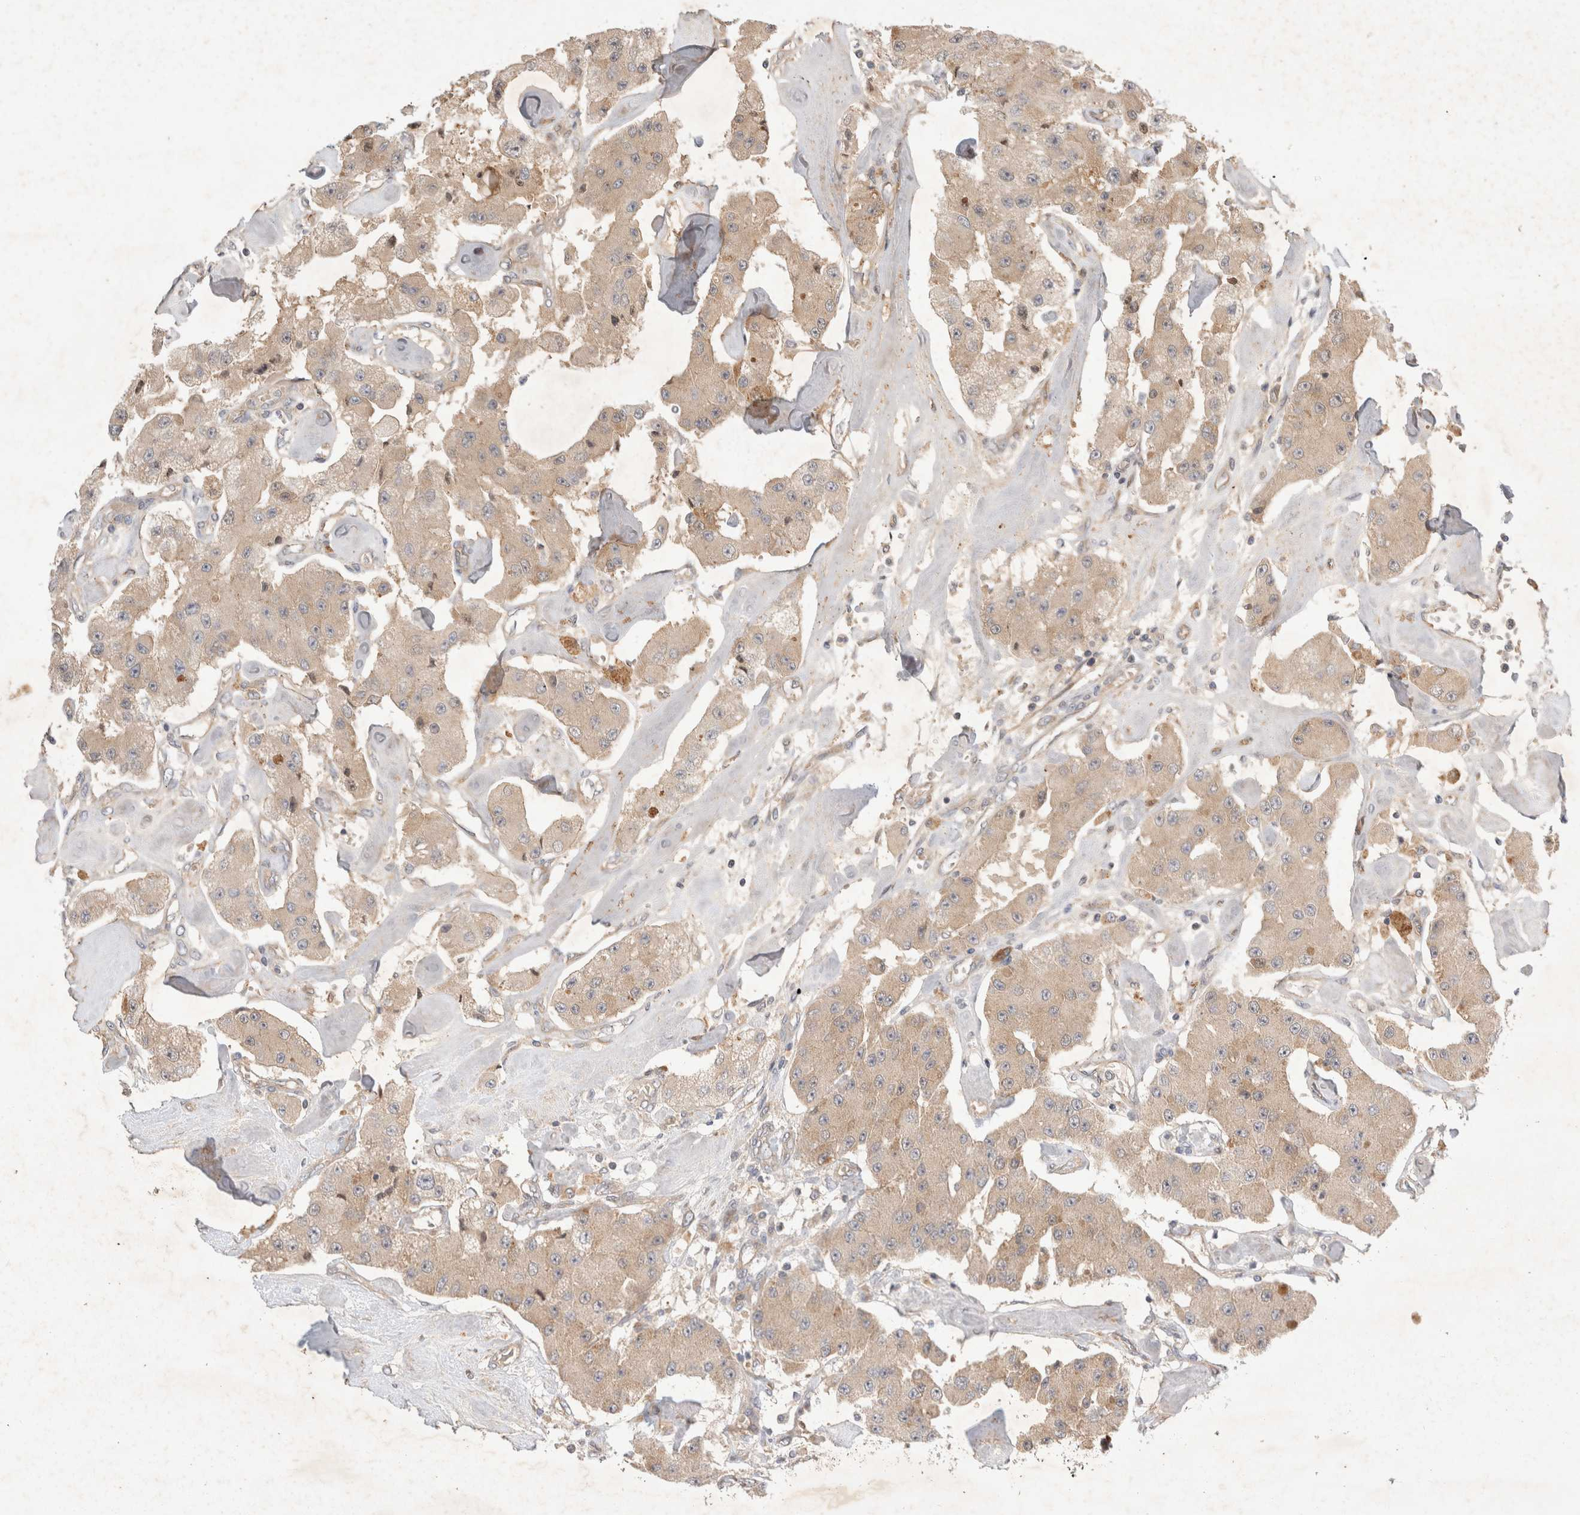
{"staining": {"intensity": "weak", "quantity": ">75%", "location": "cytoplasmic/membranous"}, "tissue": "carcinoid", "cell_type": "Tumor cells", "image_type": "cancer", "snomed": [{"axis": "morphology", "description": "Carcinoid, malignant, NOS"}, {"axis": "topography", "description": "Pancreas"}], "caption": "Malignant carcinoid stained with a protein marker demonstrates weak staining in tumor cells.", "gene": "YES1", "patient": {"sex": "male", "age": 41}}